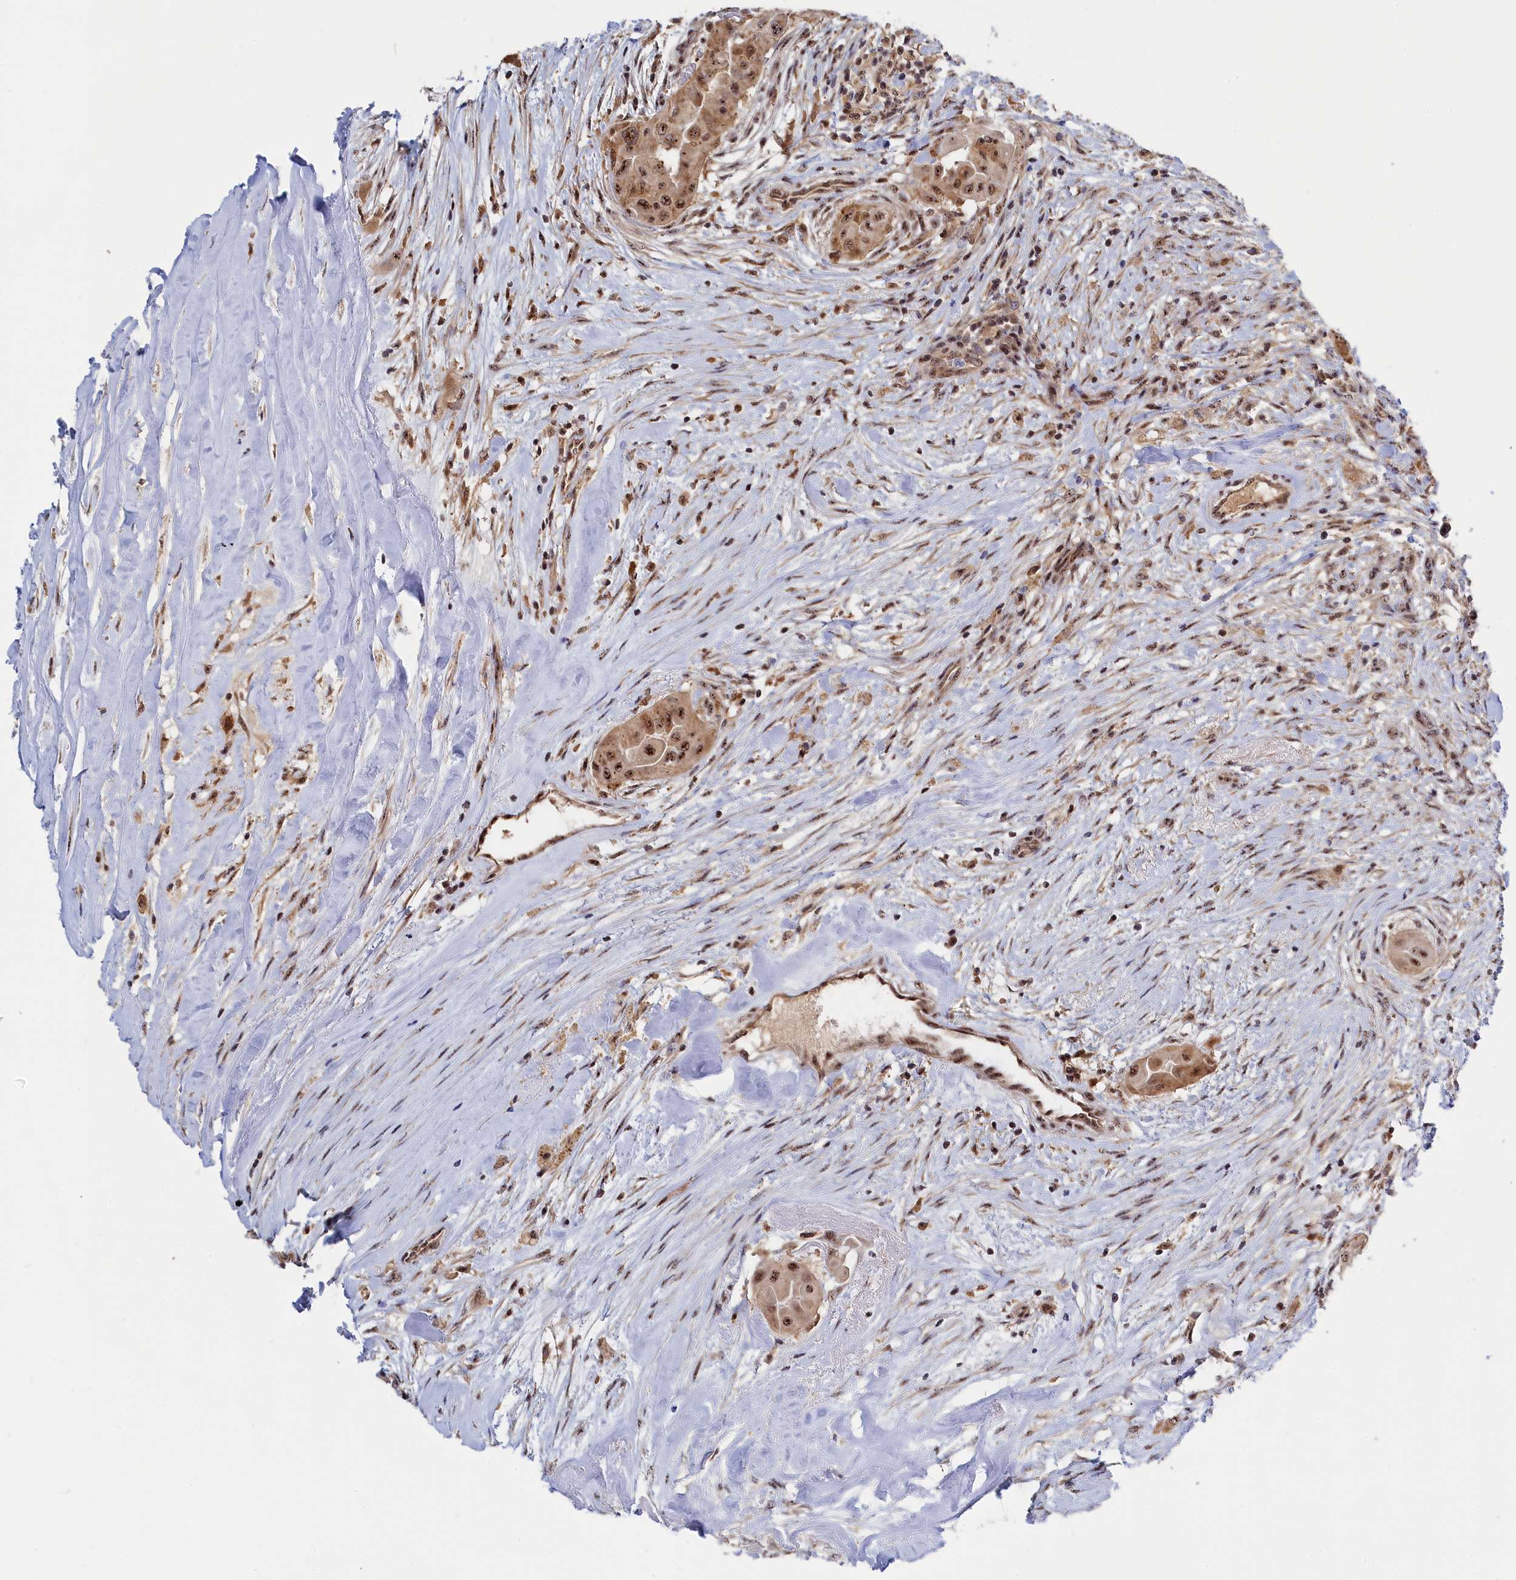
{"staining": {"intensity": "moderate", "quantity": ">75%", "location": "cytoplasmic/membranous,nuclear"}, "tissue": "thyroid cancer", "cell_type": "Tumor cells", "image_type": "cancer", "snomed": [{"axis": "morphology", "description": "Papillary adenocarcinoma, NOS"}, {"axis": "topography", "description": "Thyroid gland"}], "caption": "An image showing moderate cytoplasmic/membranous and nuclear expression in approximately >75% of tumor cells in thyroid papillary adenocarcinoma, as visualized by brown immunohistochemical staining.", "gene": "TAB1", "patient": {"sex": "female", "age": 59}}